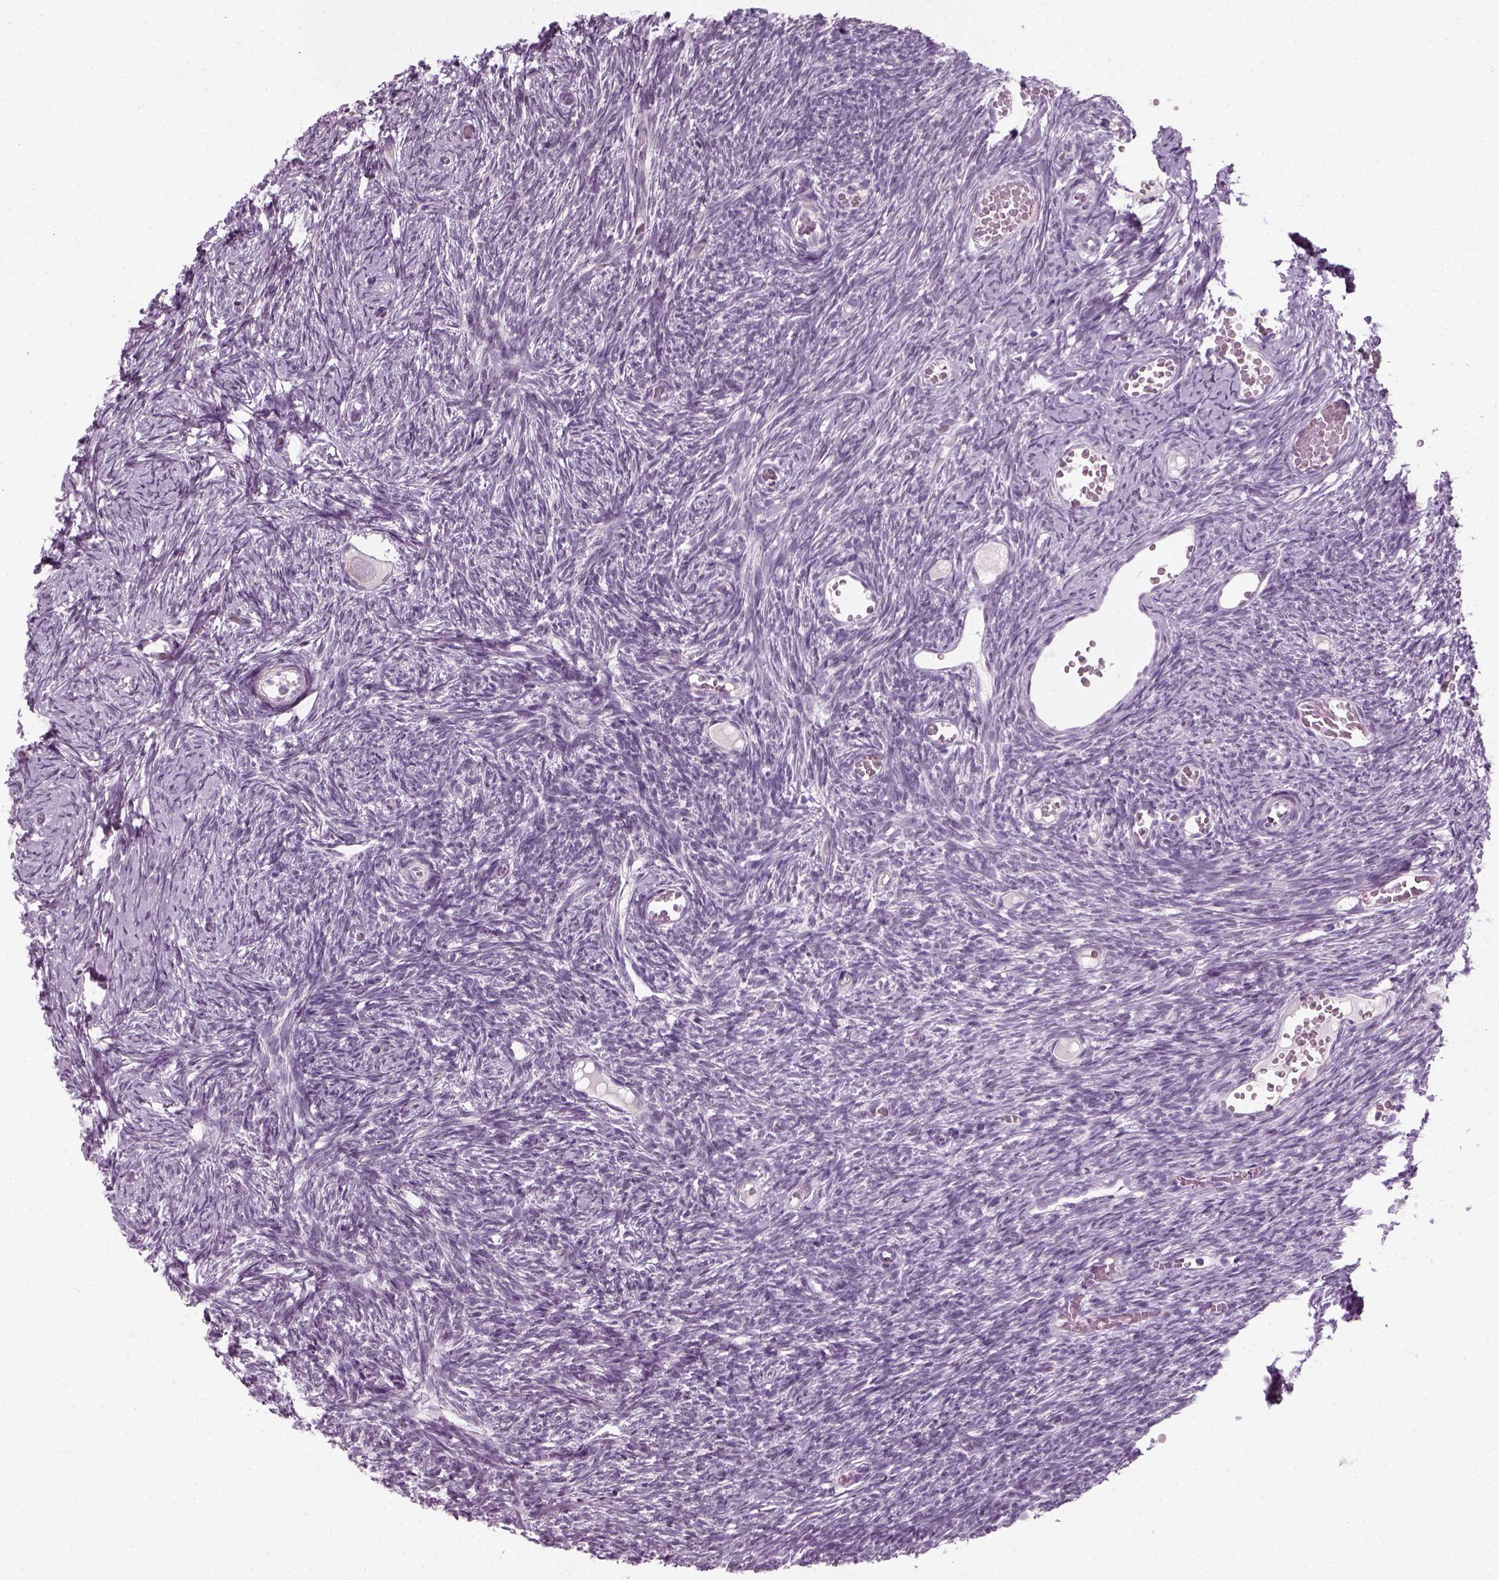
{"staining": {"intensity": "negative", "quantity": "none", "location": "none"}, "tissue": "ovary", "cell_type": "Follicle cells", "image_type": "normal", "snomed": [{"axis": "morphology", "description": "Normal tissue, NOS"}, {"axis": "topography", "description": "Ovary"}], "caption": "There is no significant expression in follicle cells of ovary. Nuclei are stained in blue.", "gene": "KRT75", "patient": {"sex": "female", "age": 39}}